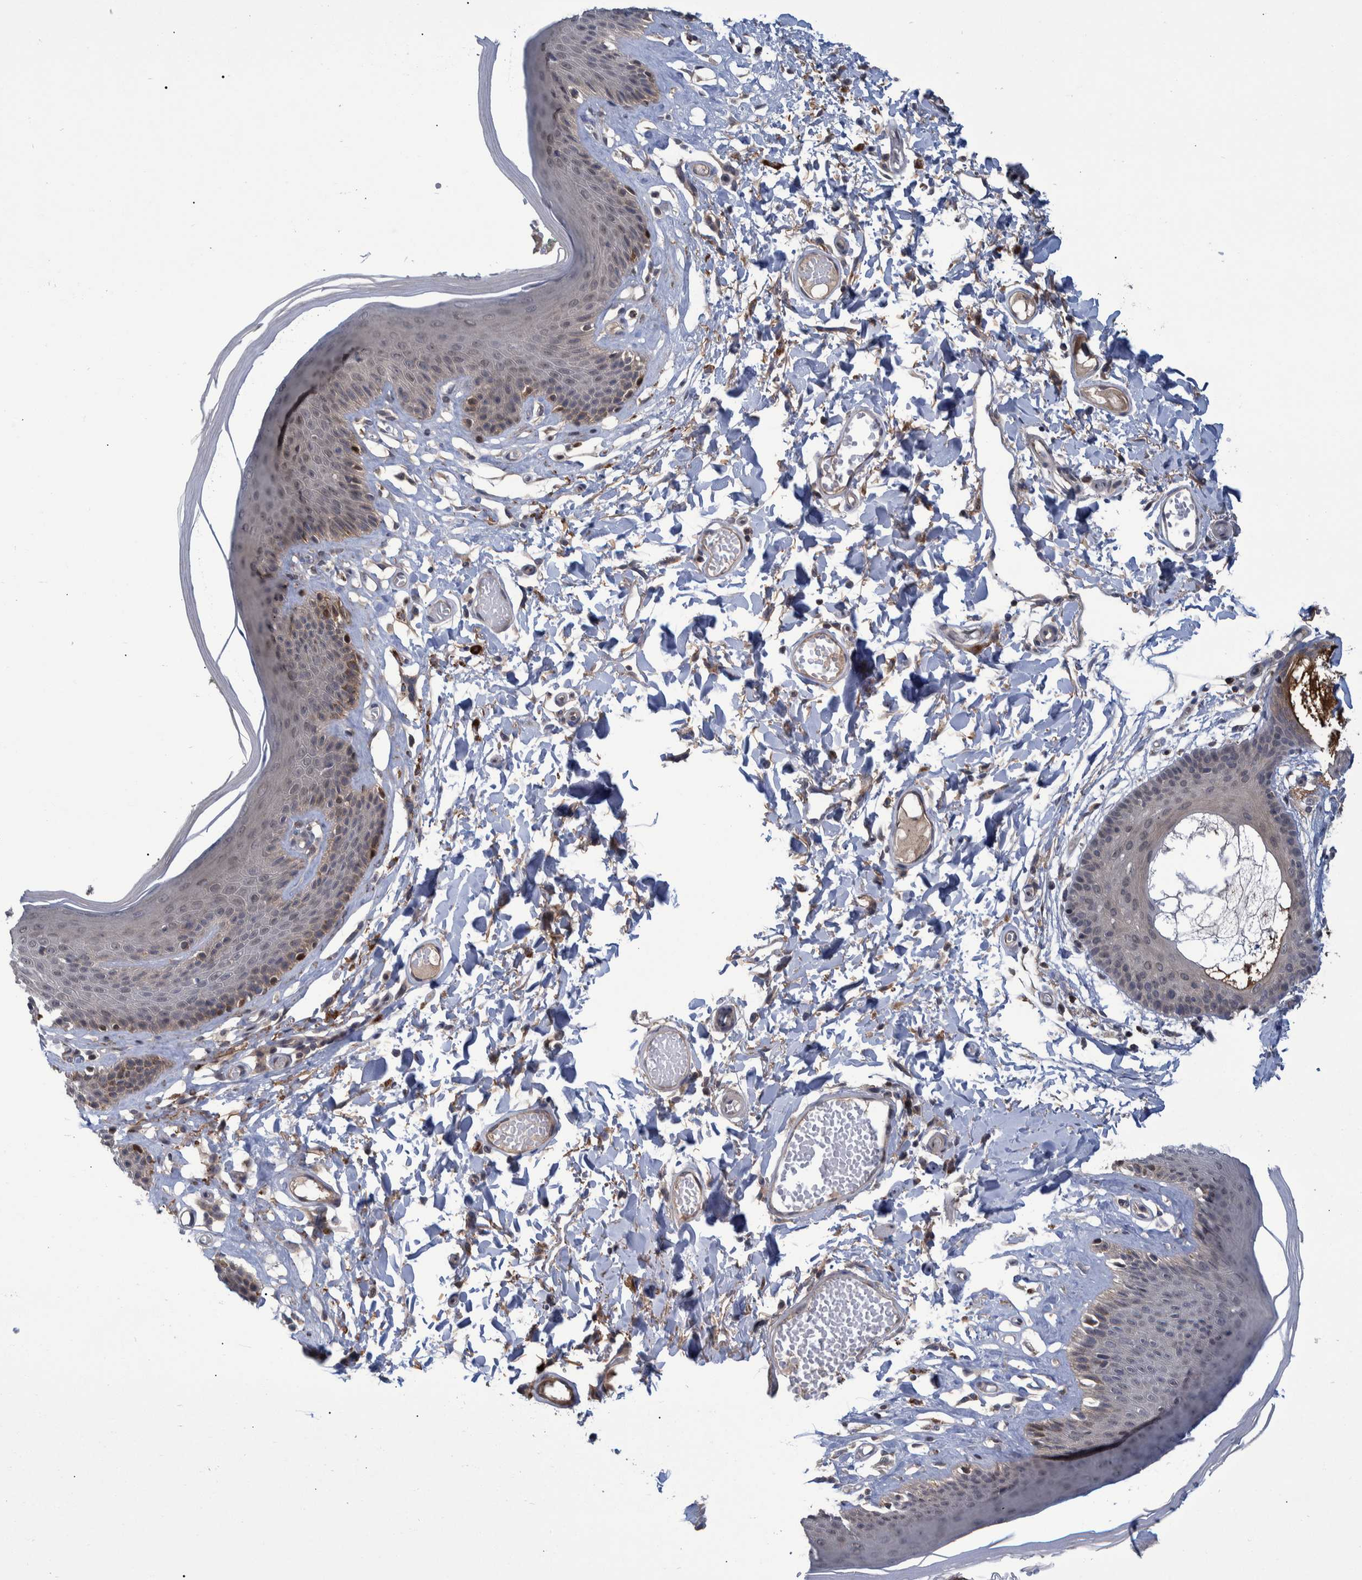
{"staining": {"intensity": "moderate", "quantity": "<25%", "location": "cytoplasmic/membranous"}, "tissue": "skin", "cell_type": "Epidermal cells", "image_type": "normal", "snomed": [{"axis": "morphology", "description": "Normal tissue, NOS"}, {"axis": "topography", "description": "Vulva"}], "caption": "Moderate cytoplasmic/membranous staining for a protein is identified in approximately <25% of epidermal cells of unremarkable skin using immunohistochemistry.", "gene": "PCYT2", "patient": {"sex": "female", "age": 73}}